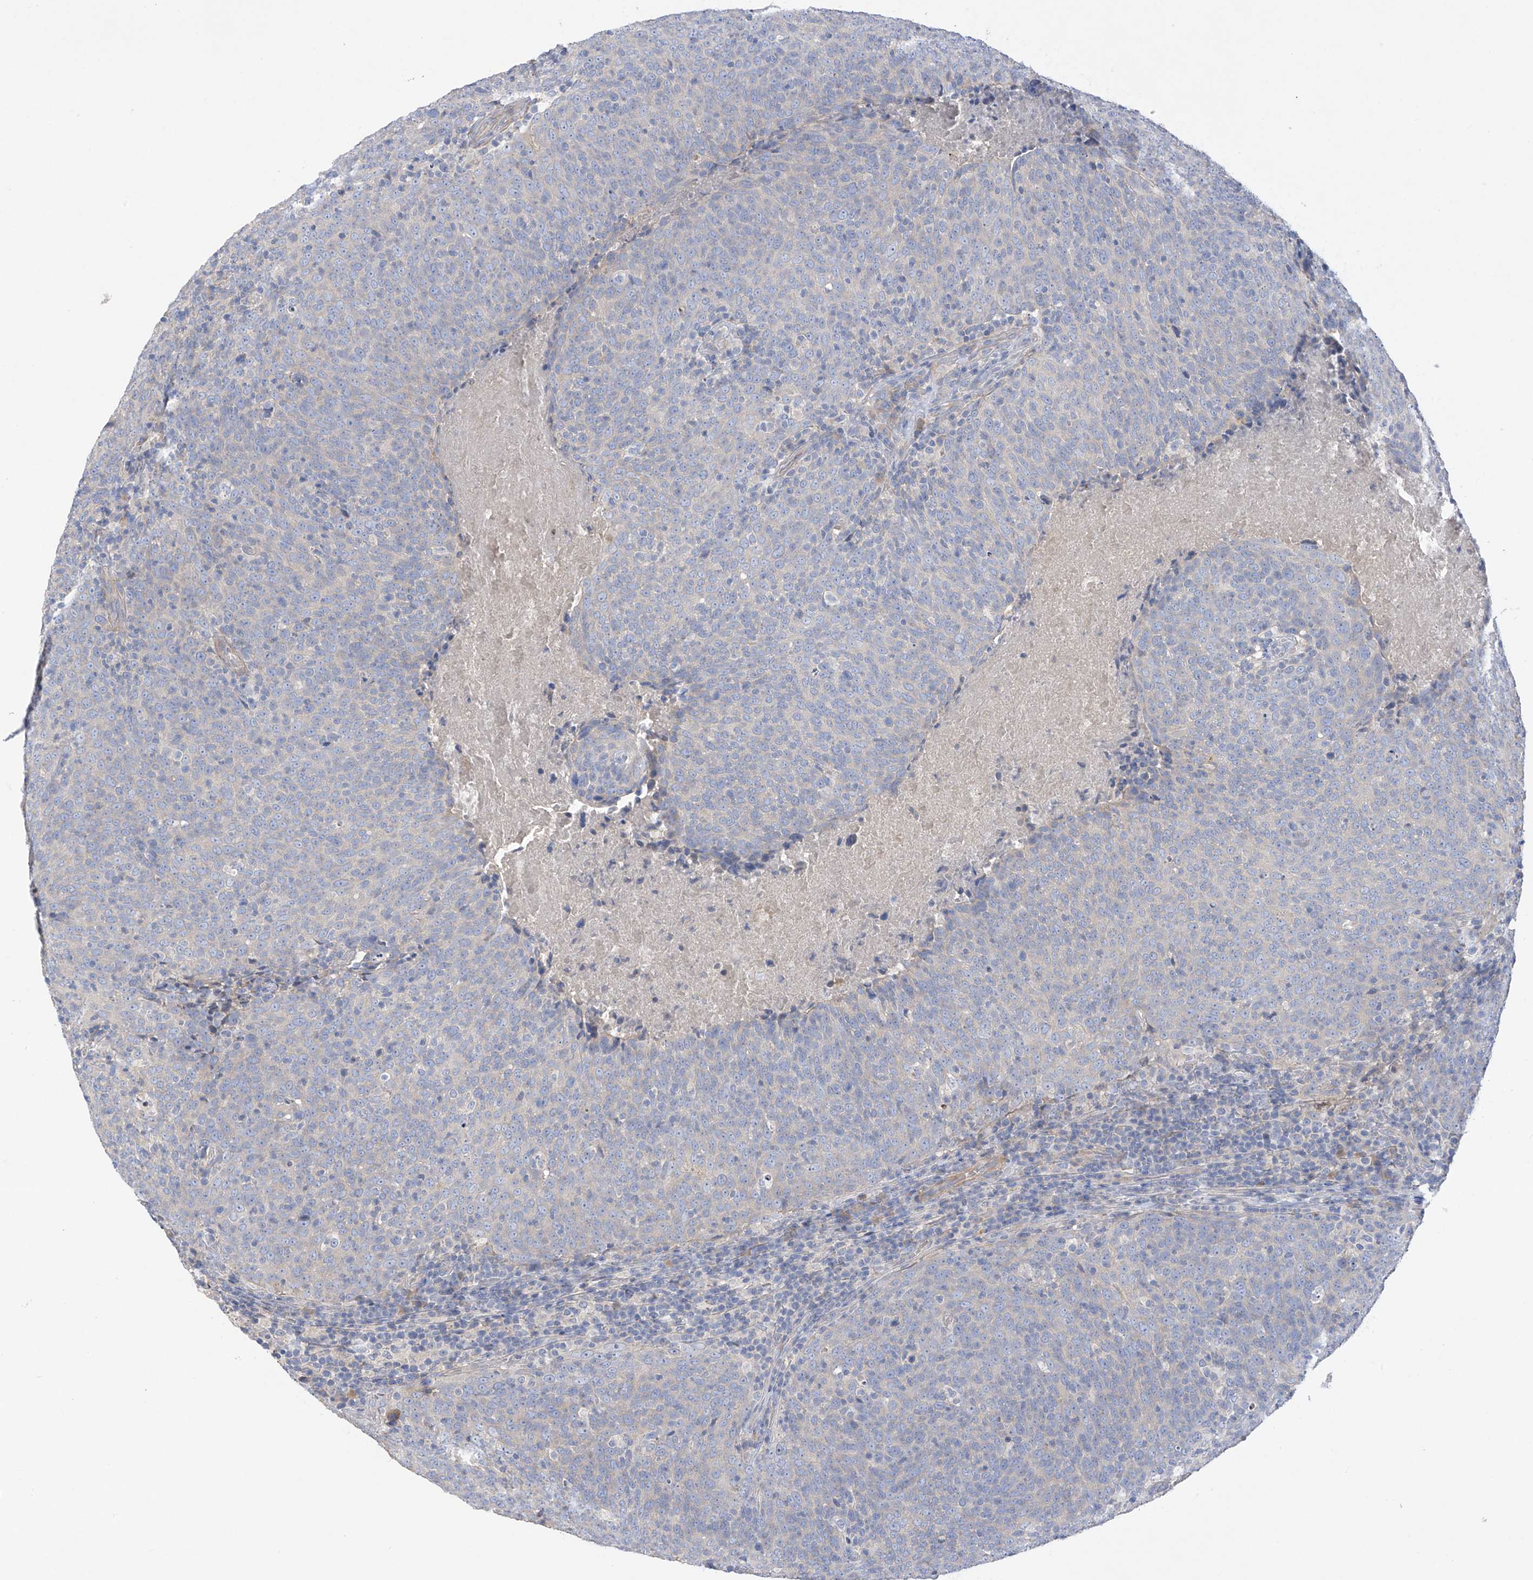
{"staining": {"intensity": "negative", "quantity": "none", "location": "none"}, "tissue": "head and neck cancer", "cell_type": "Tumor cells", "image_type": "cancer", "snomed": [{"axis": "morphology", "description": "Squamous cell carcinoma, NOS"}, {"axis": "morphology", "description": "Squamous cell carcinoma, metastatic, NOS"}, {"axis": "topography", "description": "Lymph node"}, {"axis": "topography", "description": "Head-Neck"}], "caption": "High magnification brightfield microscopy of head and neck squamous cell carcinoma stained with DAB (3,3'-diaminobenzidine) (brown) and counterstained with hematoxylin (blue): tumor cells show no significant staining.", "gene": "PRSS12", "patient": {"sex": "male", "age": 62}}